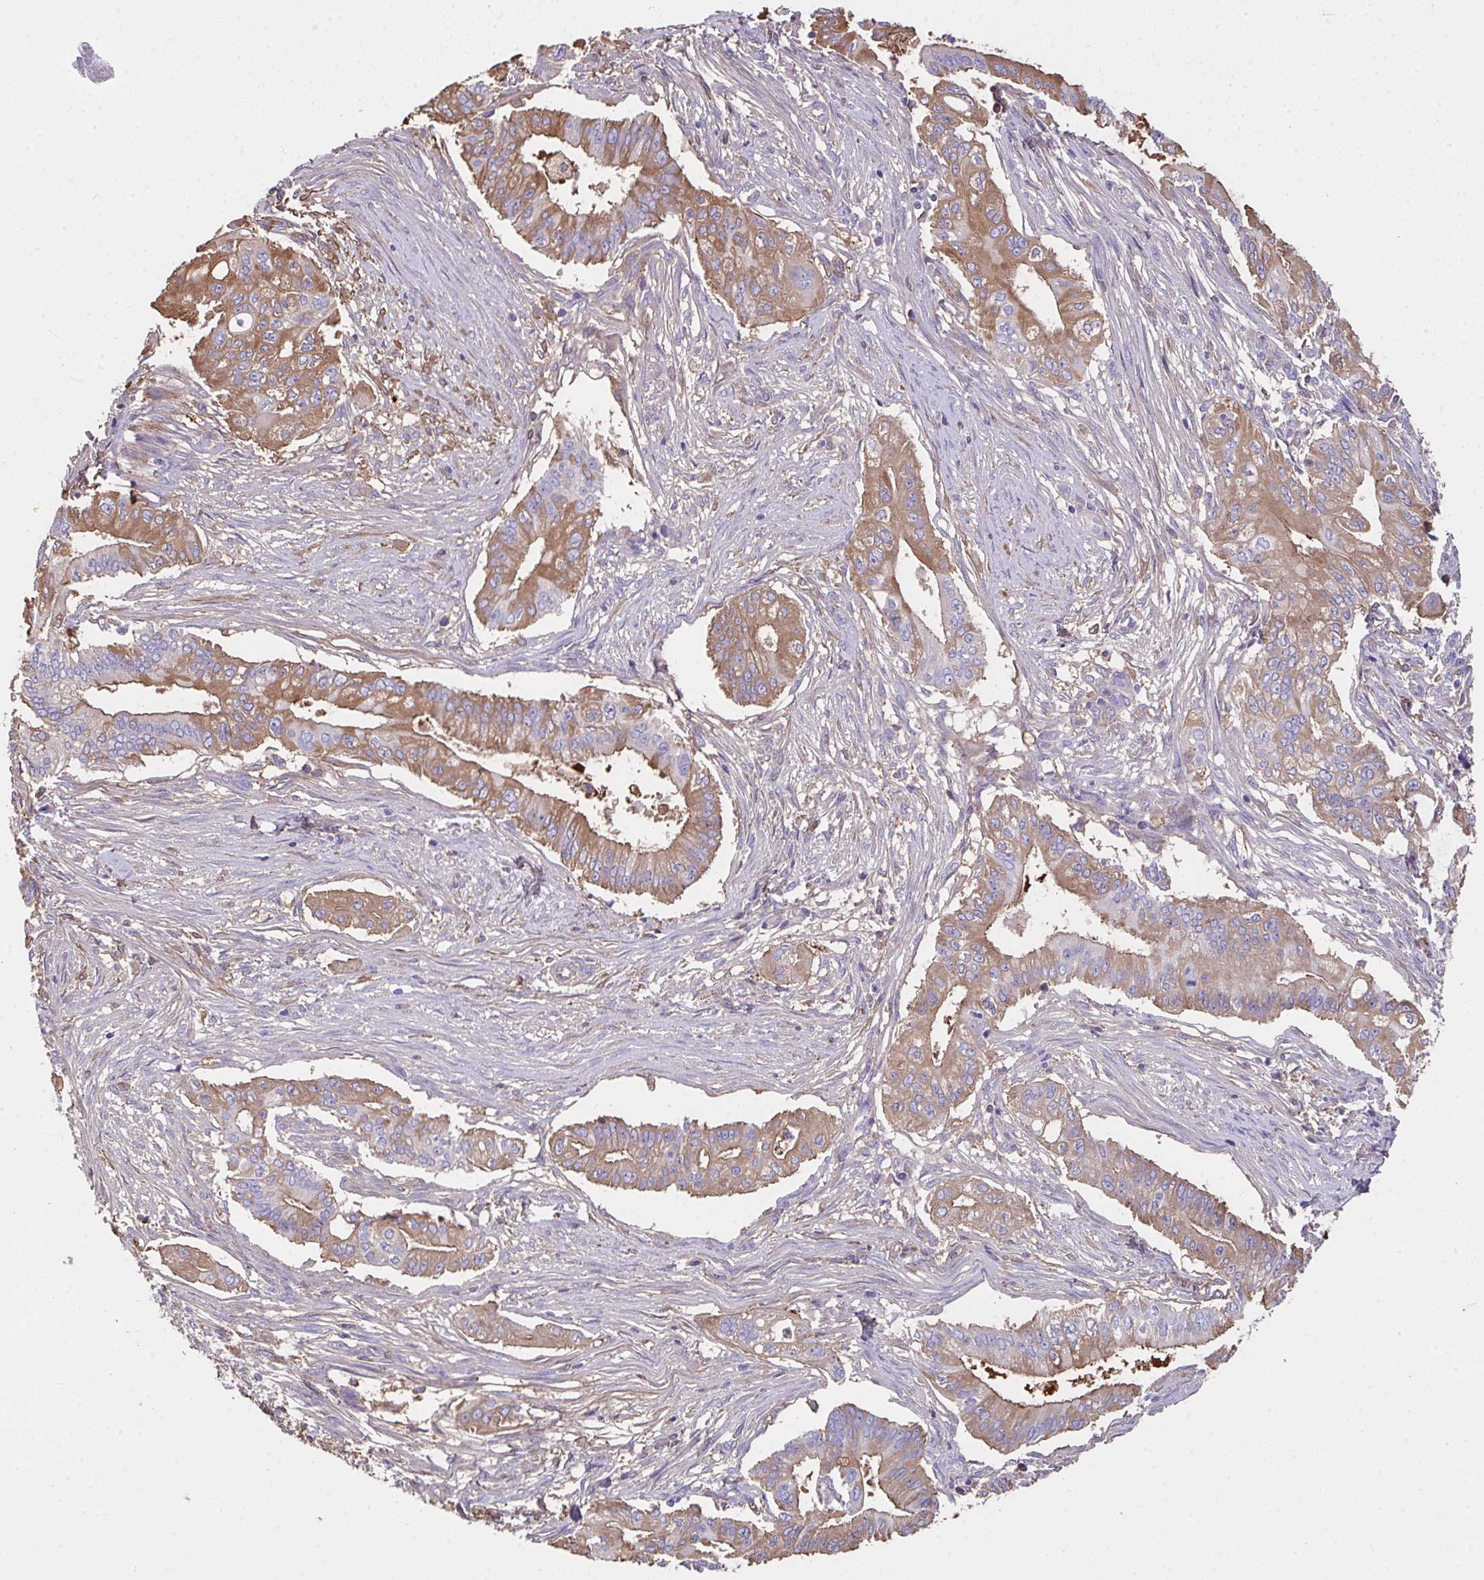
{"staining": {"intensity": "moderate", "quantity": ">75%", "location": "cytoplasmic/membranous"}, "tissue": "pancreatic cancer", "cell_type": "Tumor cells", "image_type": "cancer", "snomed": [{"axis": "morphology", "description": "Adenocarcinoma, NOS"}, {"axis": "topography", "description": "Pancreas"}], "caption": "High-power microscopy captured an immunohistochemistry histopathology image of pancreatic cancer (adenocarcinoma), revealing moderate cytoplasmic/membranous expression in approximately >75% of tumor cells. (DAB (3,3'-diaminobenzidine) IHC, brown staining for protein, blue staining for nuclei).", "gene": "ZNF813", "patient": {"sex": "female", "age": 68}}